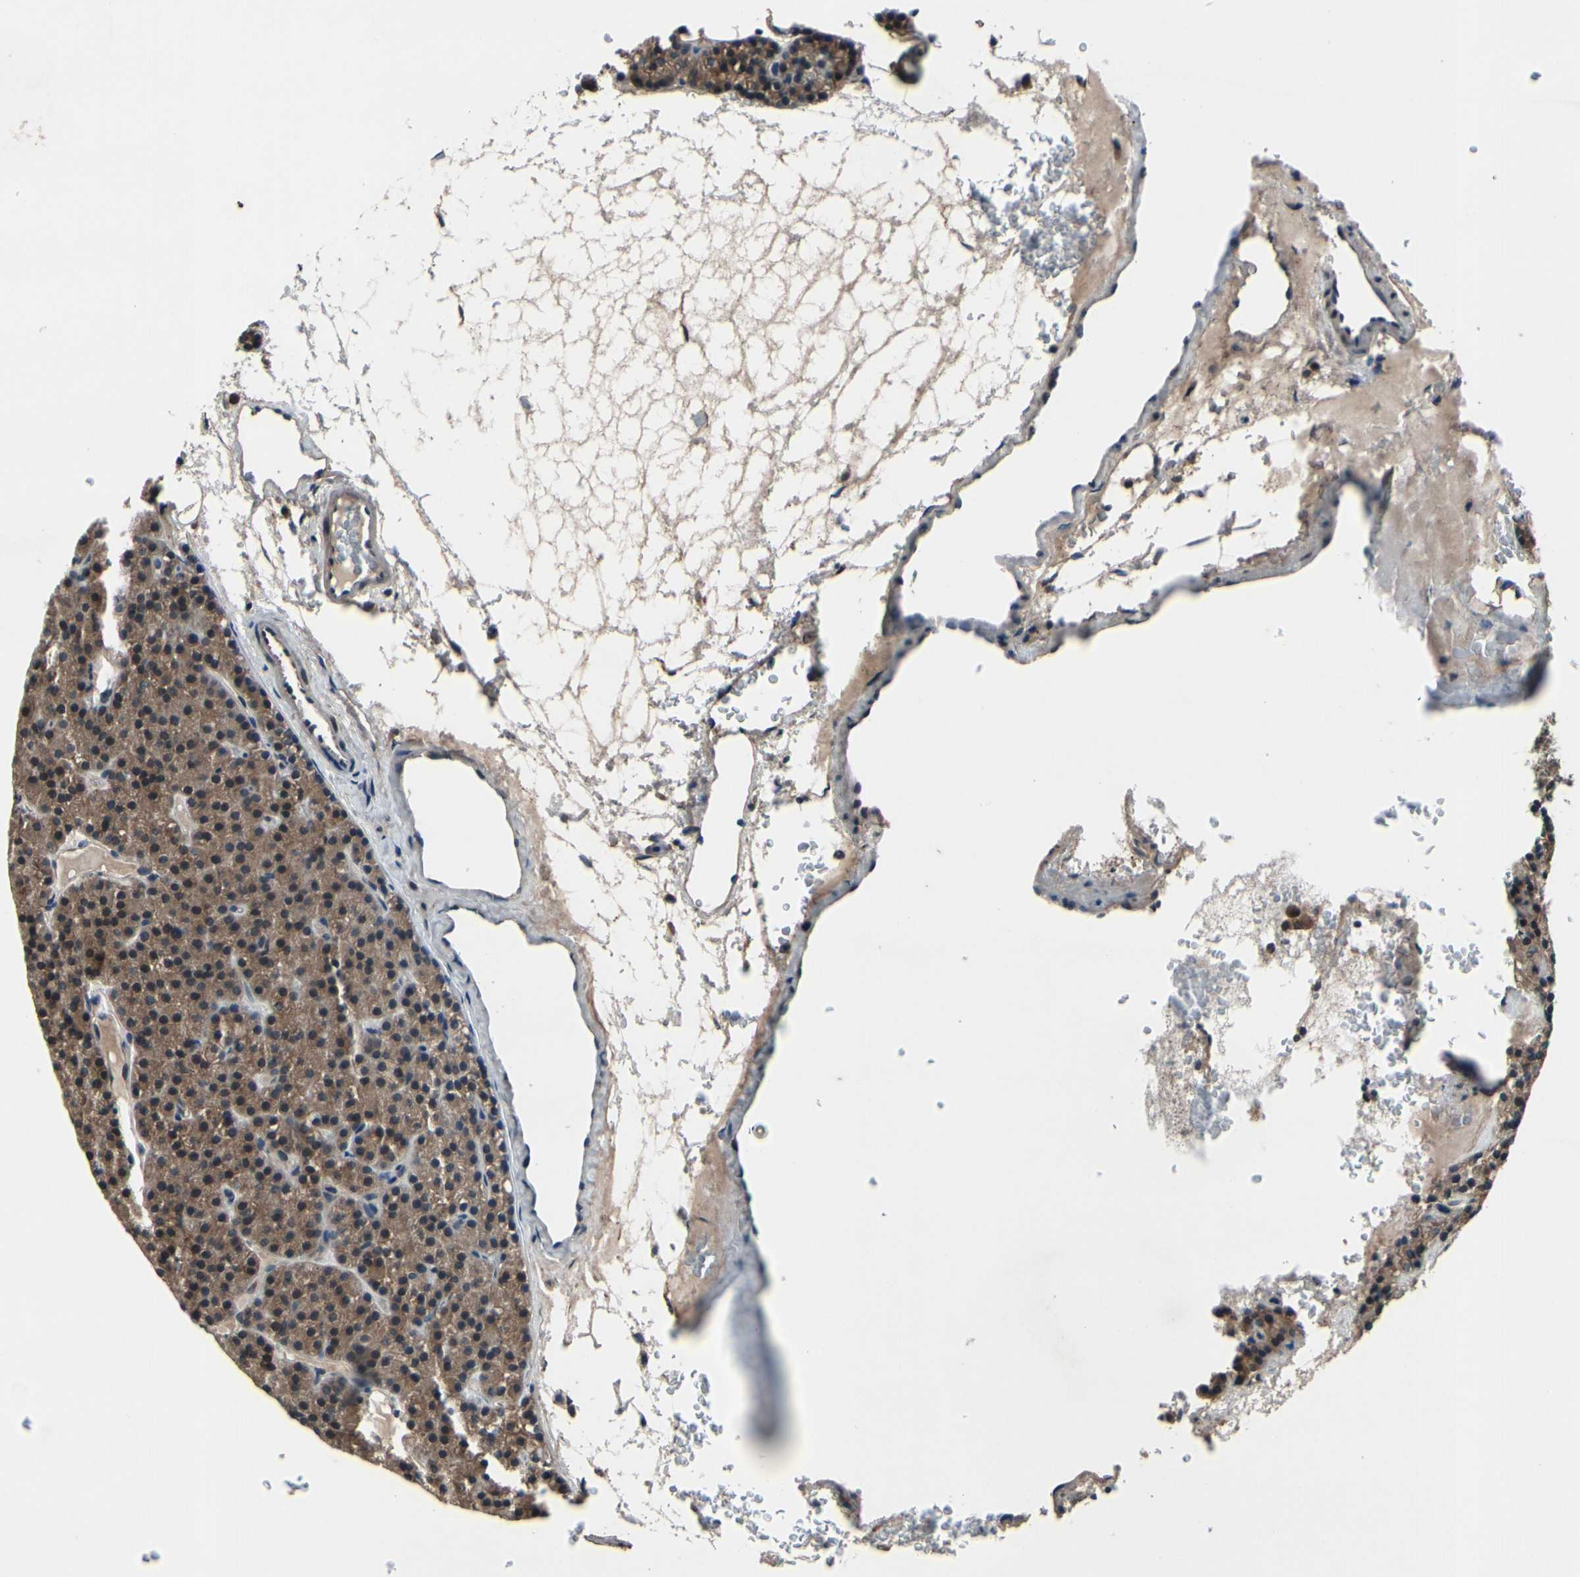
{"staining": {"intensity": "moderate", "quantity": ">75%", "location": "cytoplasmic/membranous"}, "tissue": "parathyroid gland", "cell_type": "Glandular cells", "image_type": "normal", "snomed": [{"axis": "morphology", "description": "Normal tissue, NOS"}, {"axis": "morphology", "description": "Hyperplasia, NOS"}, {"axis": "topography", "description": "Parathyroid gland"}], "caption": "Immunohistochemistry micrograph of unremarkable parathyroid gland: human parathyroid gland stained using IHC shows medium levels of moderate protein expression localized specifically in the cytoplasmic/membranous of glandular cells, appearing as a cytoplasmic/membranous brown color.", "gene": "MBTPS2", "patient": {"sex": "male", "age": 44}}